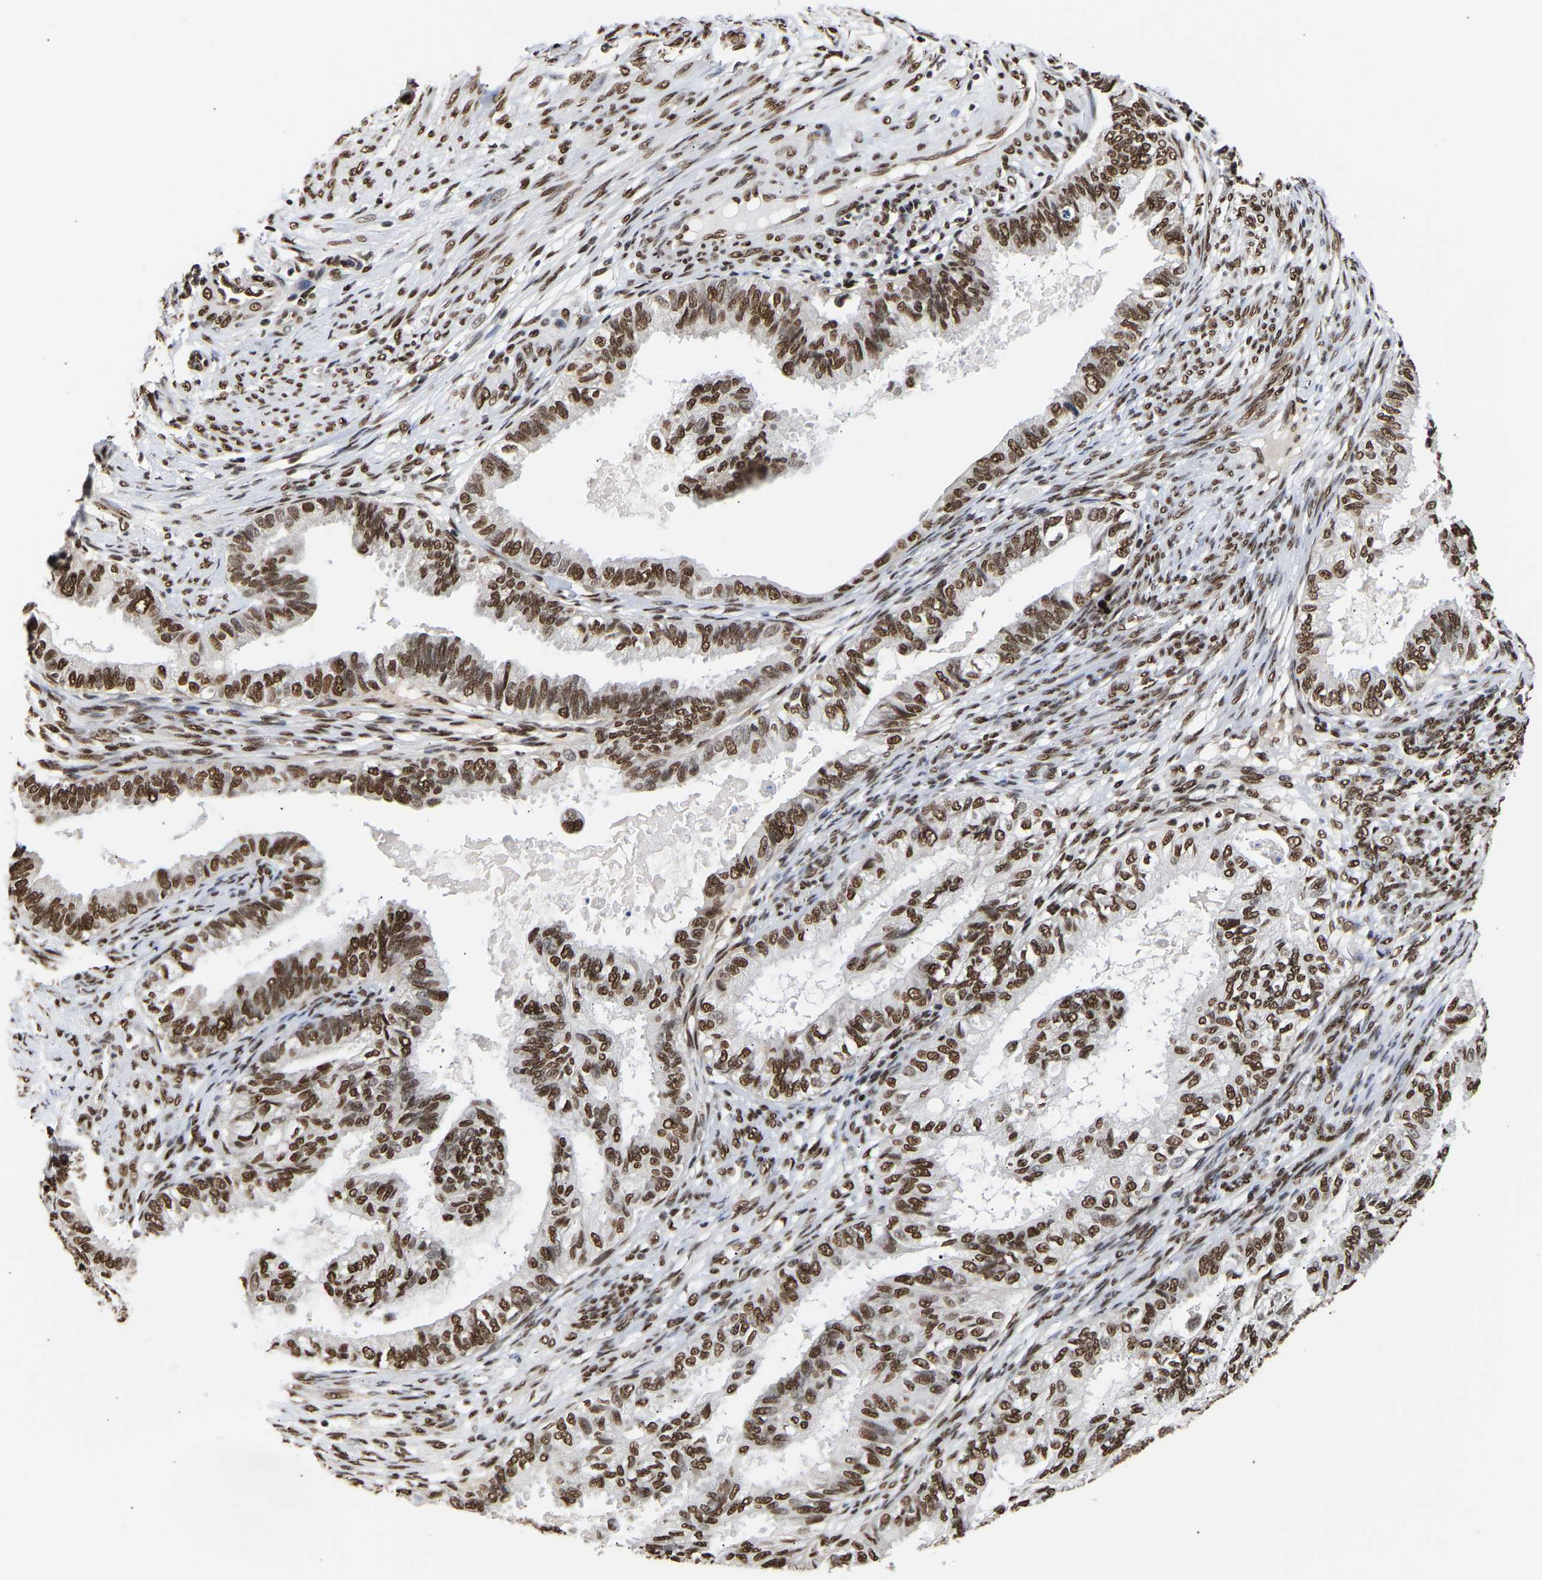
{"staining": {"intensity": "strong", "quantity": ">75%", "location": "nuclear"}, "tissue": "cervical cancer", "cell_type": "Tumor cells", "image_type": "cancer", "snomed": [{"axis": "morphology", "description": "Normal tissue, NOS"}, {"axis": "morphology", "description": "Adenocarcinoma, NOS"}, {"axis": "topography", "description": "Cervix"}, {"axis": "topography", "description": "Endometrium"}], "caption": "This is an image of immunohistochemistry (IHC) staining of cervical cancer, which shows strong expression in the nuclear of tumor cells.", "gene": "PSIP1", "patient": {"sex": "female", "age": 86}}